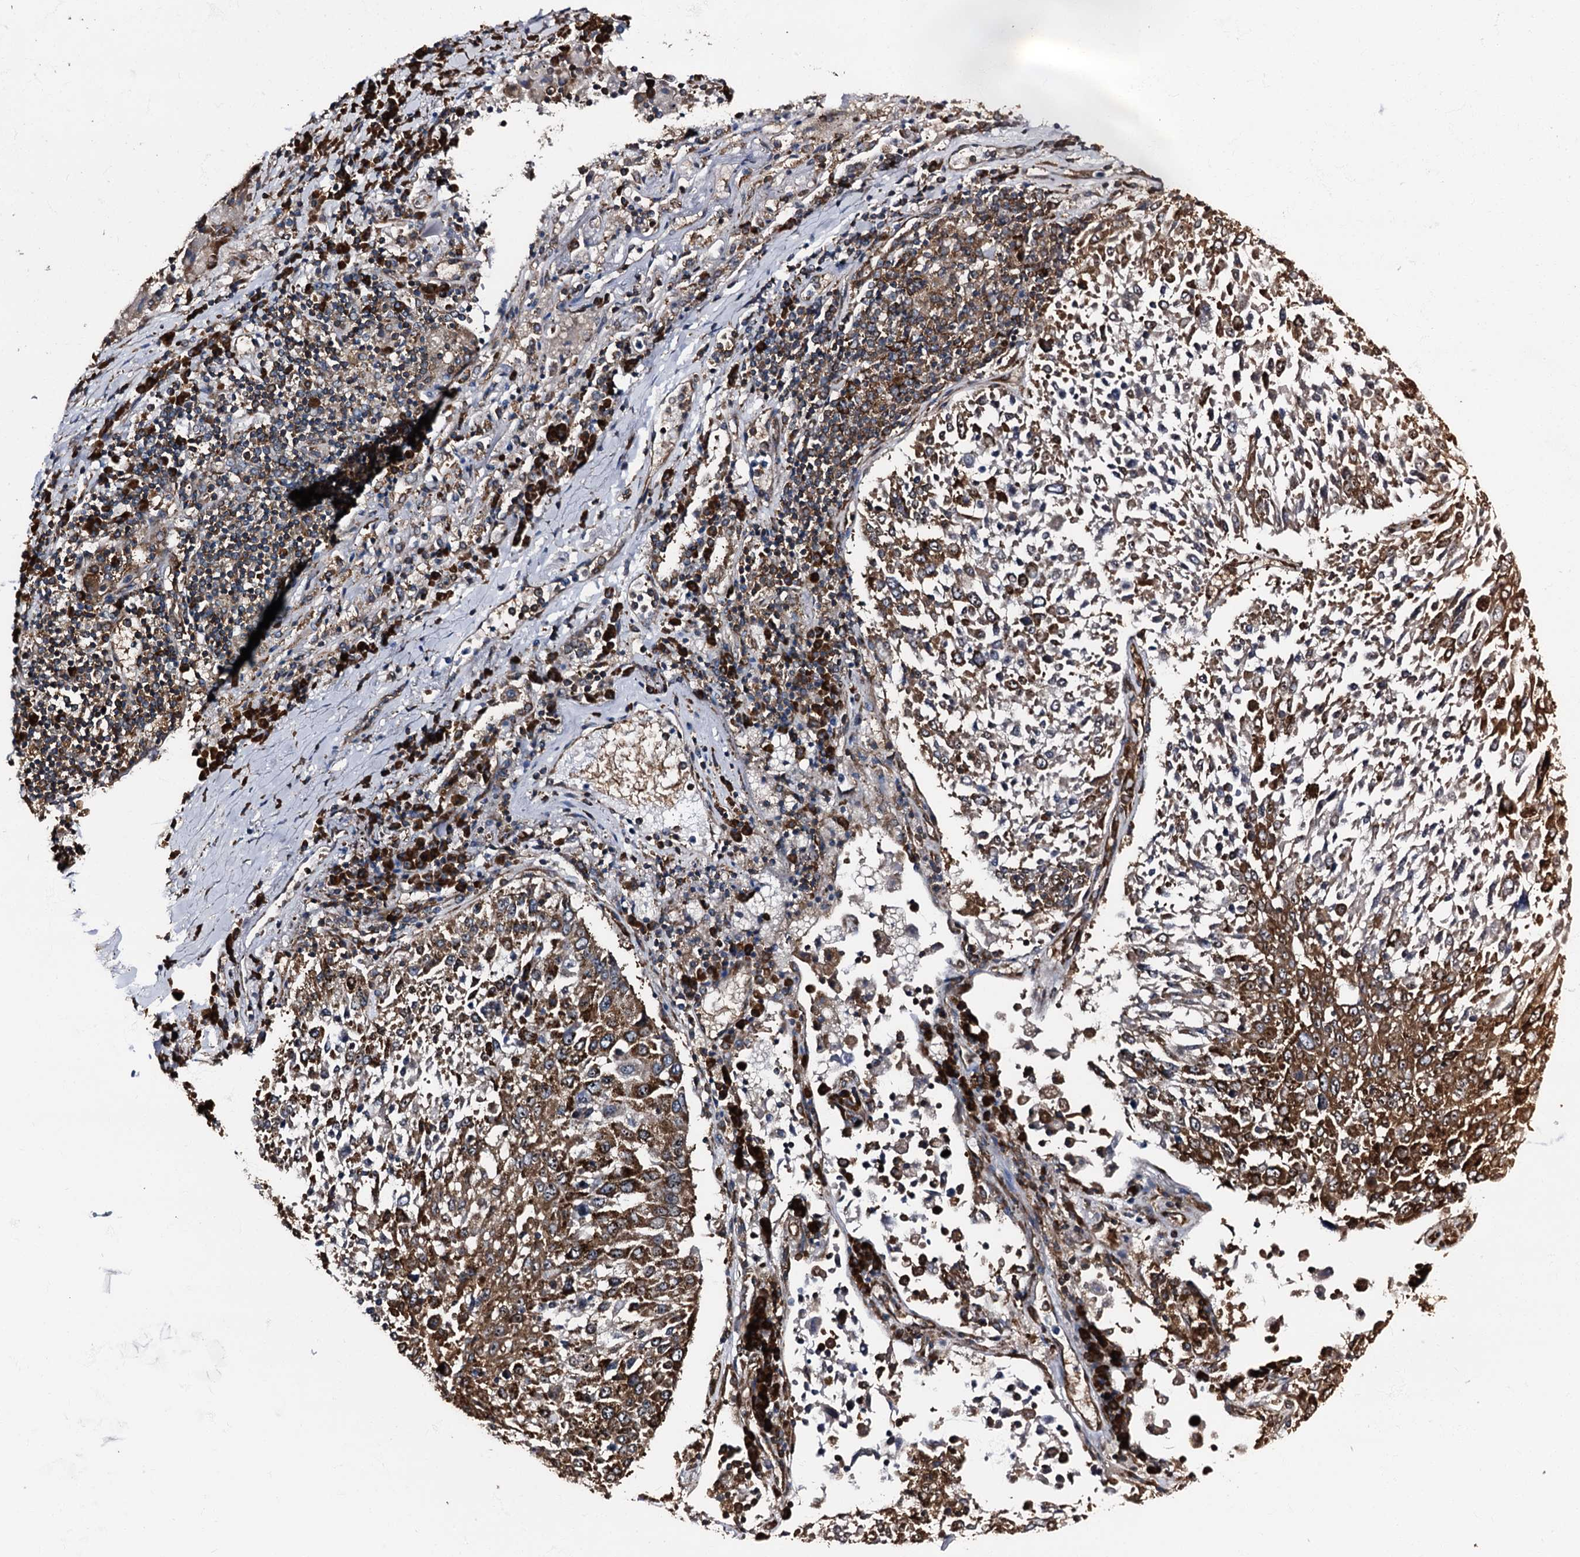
{"staining": {"intensity": "strong", "quantity": ">75%", "location": "cytoplasmic/membranous"}, "tissue": "lung cancer", "cell_type": "Tumor cells", "image_type": "cancer", "snomed": [{"axis": "morphology", "description": "Squamous cell carcinoma, NOS"}, {"axis": "topography", "description": "Lung"}], "caption": "This is a micrograph of immunohistochemistry staining of squamous cell carcinoma (lung), which shows strong expression in the cytoplasmic/membranous of tumor cells.", "gene": "ATP2C1", "patient": {"sex": "male", "age": 65}}